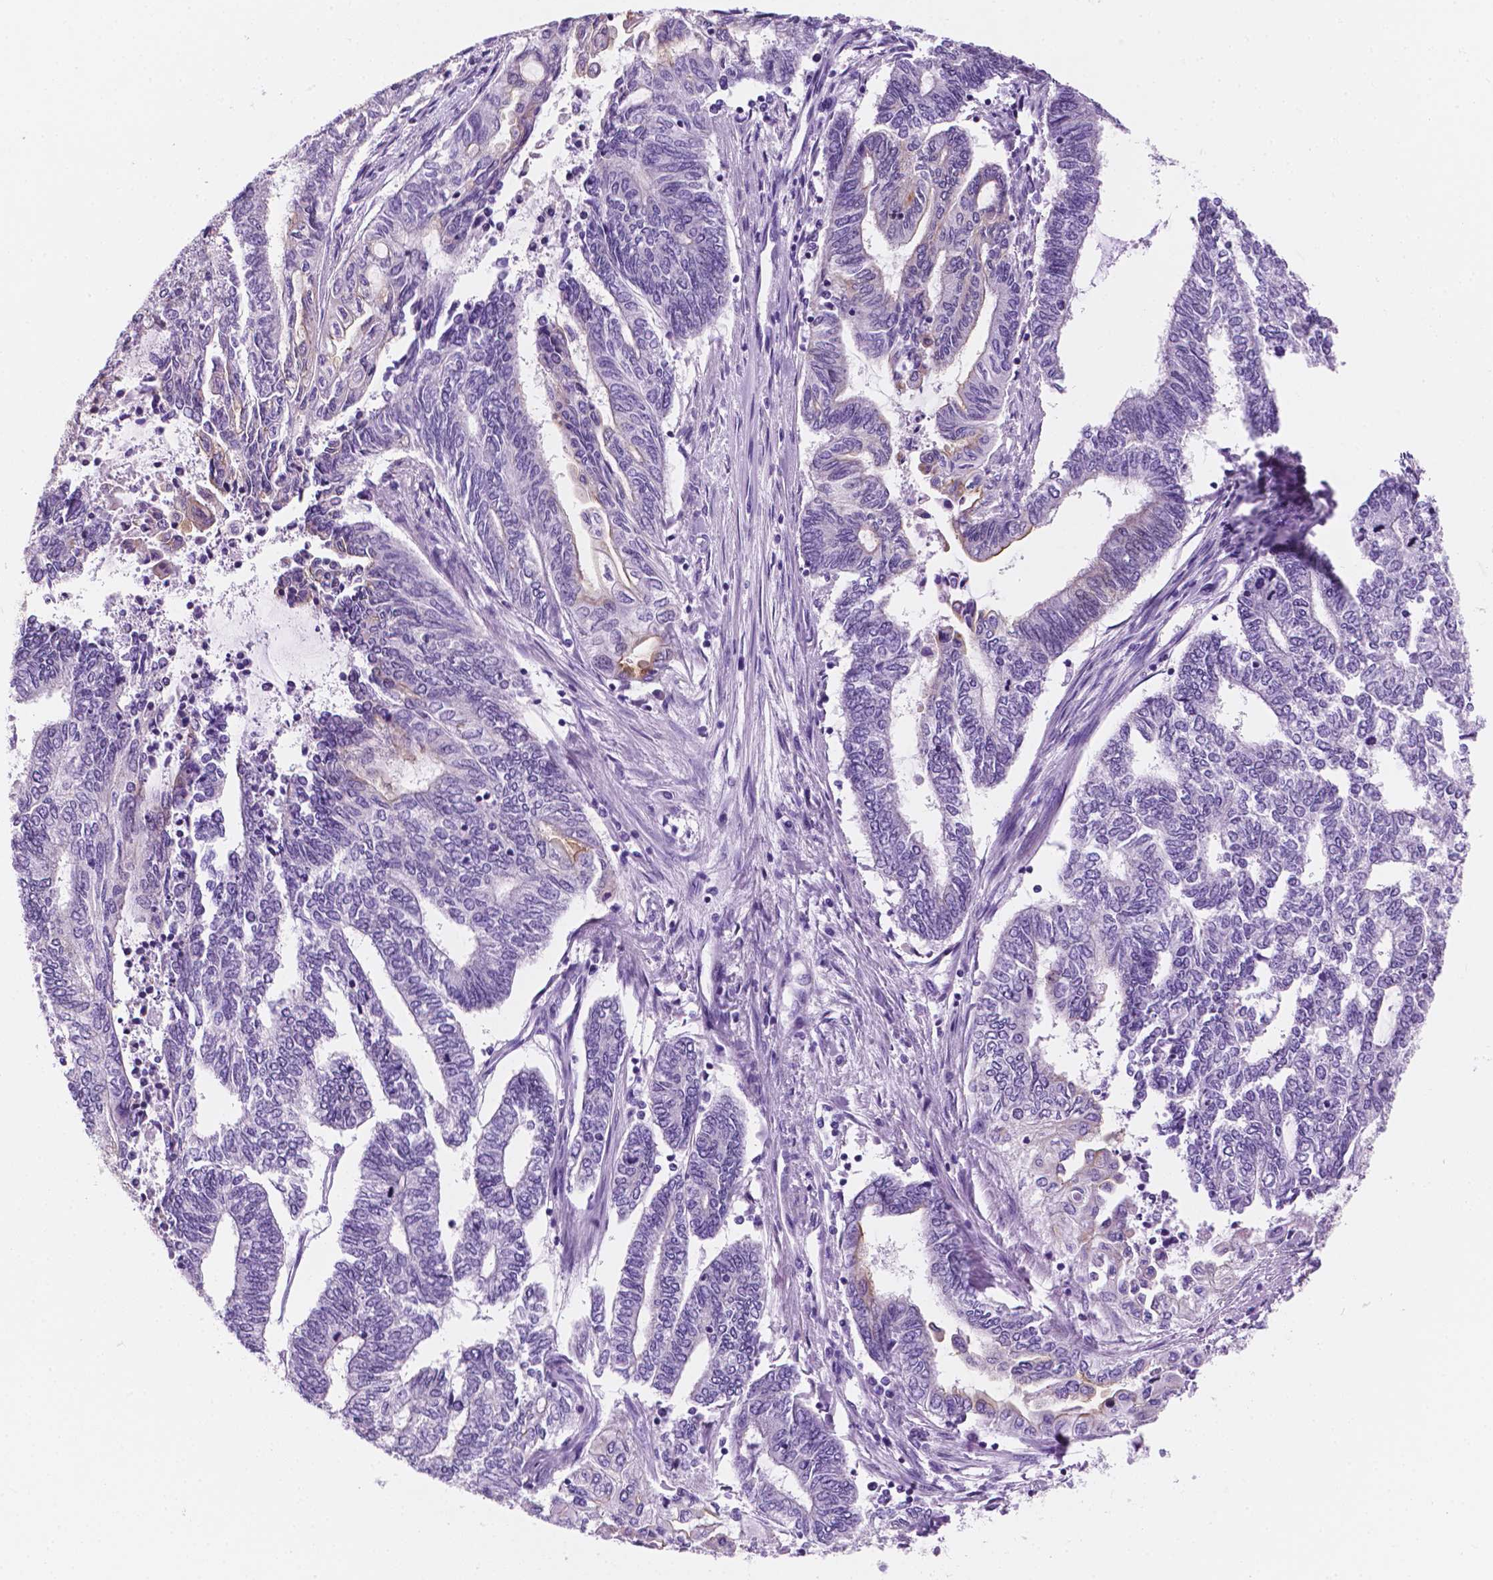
{"staining": {"intensity": "negative", "quantity": "none", "location": "none"}, "tissue": "endometrial cancer", "cell_type": "Tumor cells", "image_type": "cancer", "snomed": [{"axis": "morphology", "description": "Adenocarcinoma, NOS"}, {"axis": "topography", "description": "Uterus"}, {"axis": "topography", "description": "Endometrium"}], "caption": "Tumor cells are negative for brown protein staining in adenocarcinoma (endometrial).", "gene": "PPL", "patient": {"sex": "female", "age": 70}}